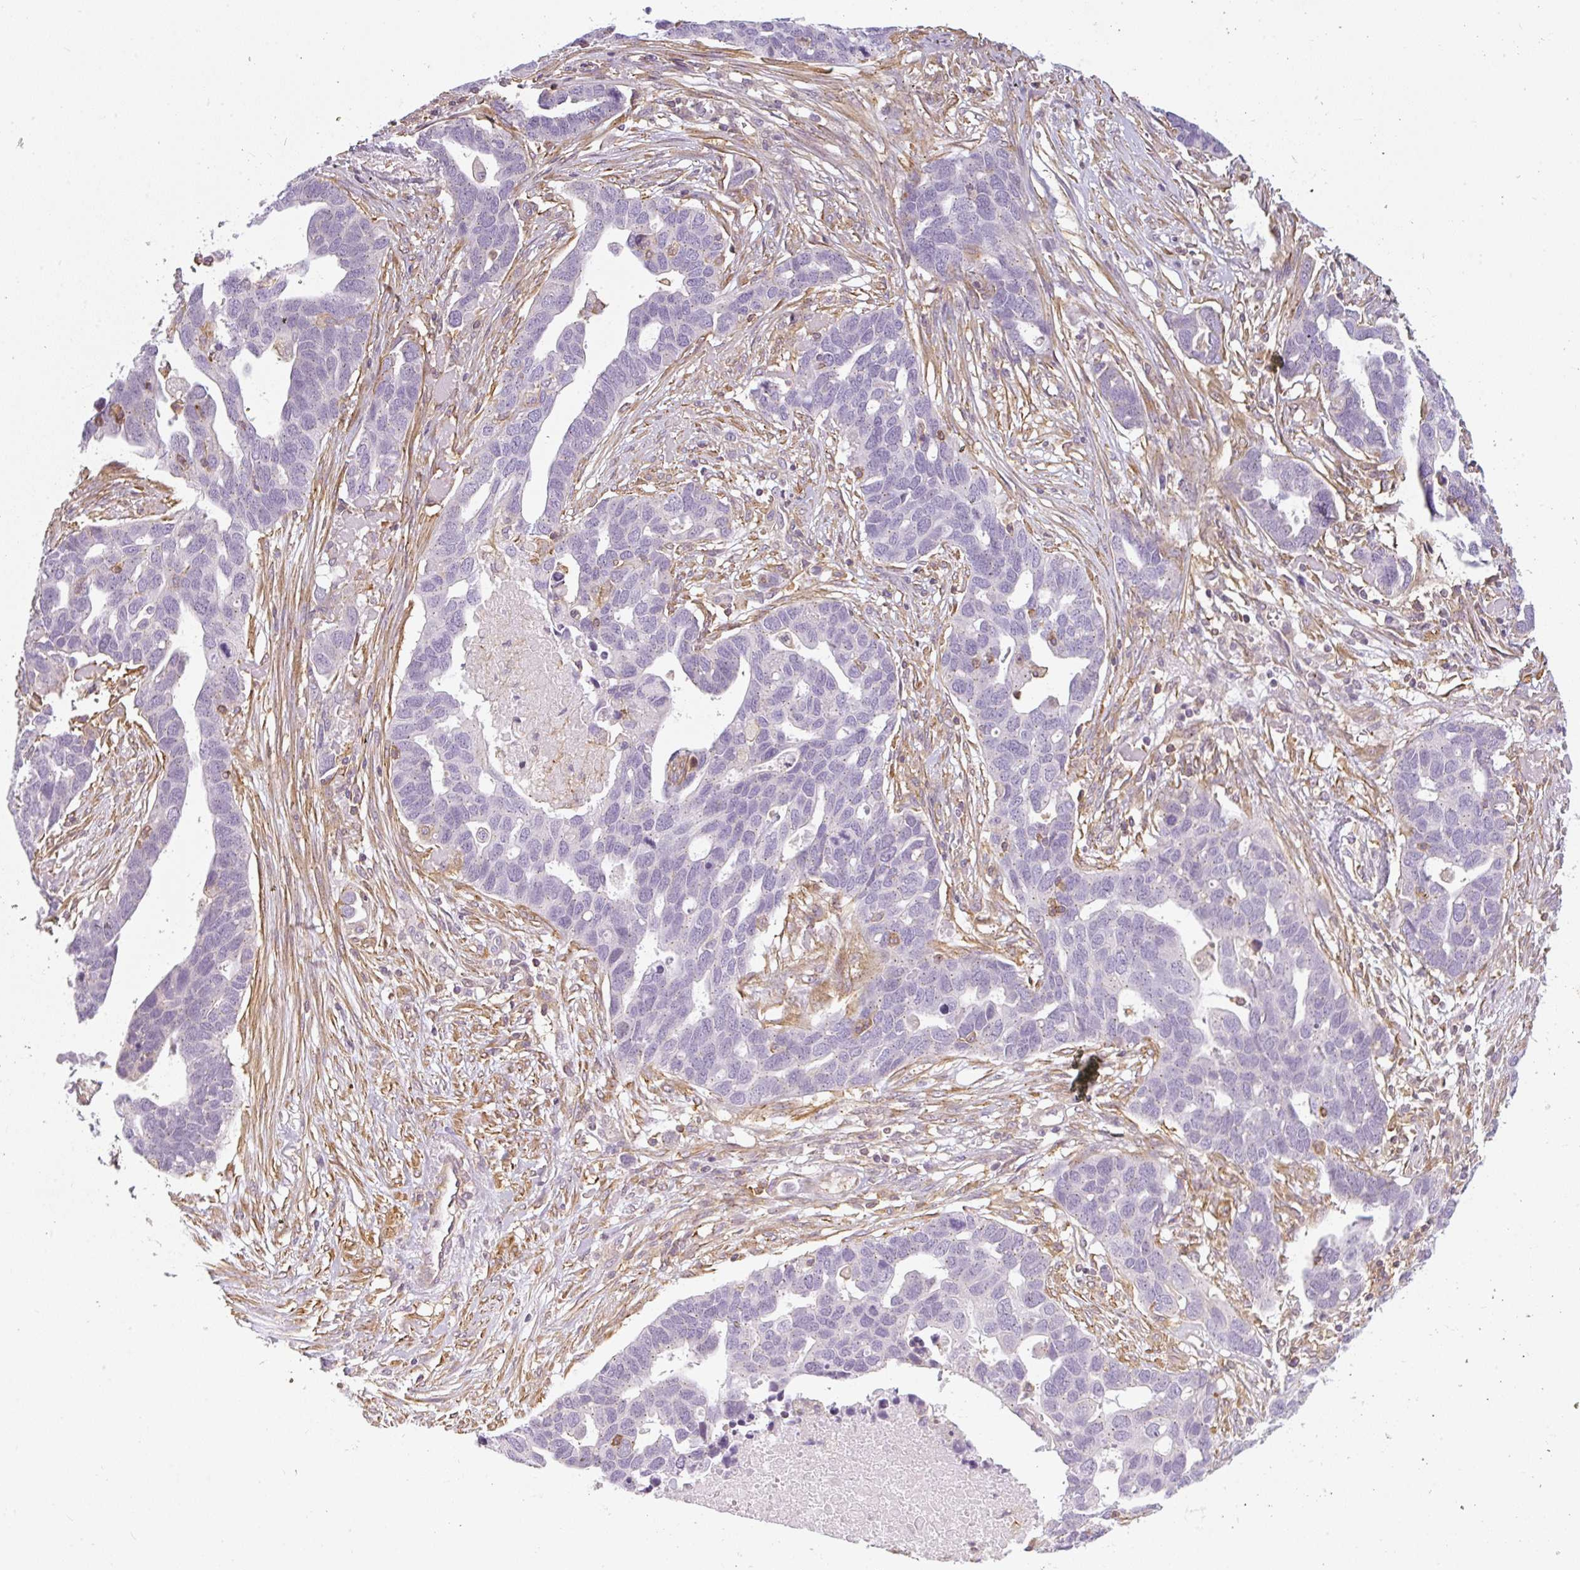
{"staining": {"intensity": "negative", "quantity": "none", "location": "none"}, "tissue": "ovarian cancer", "cell_type": "Tumor cells", "image_type": "cancer", "snomed": [{"axis": "morphology", "description": "Cystadenocarcinoma, serous, NOS"}, {"axis": "topography", "description": "Ovary"}], "caption": "Ovarian cancer (serous cystadenocarcinoma) stained for a protein using immunohistochemistry demonstrates no expression tumor cells.", "gene": "SULF1", "patient": {"sex": "female", "age": 54}}